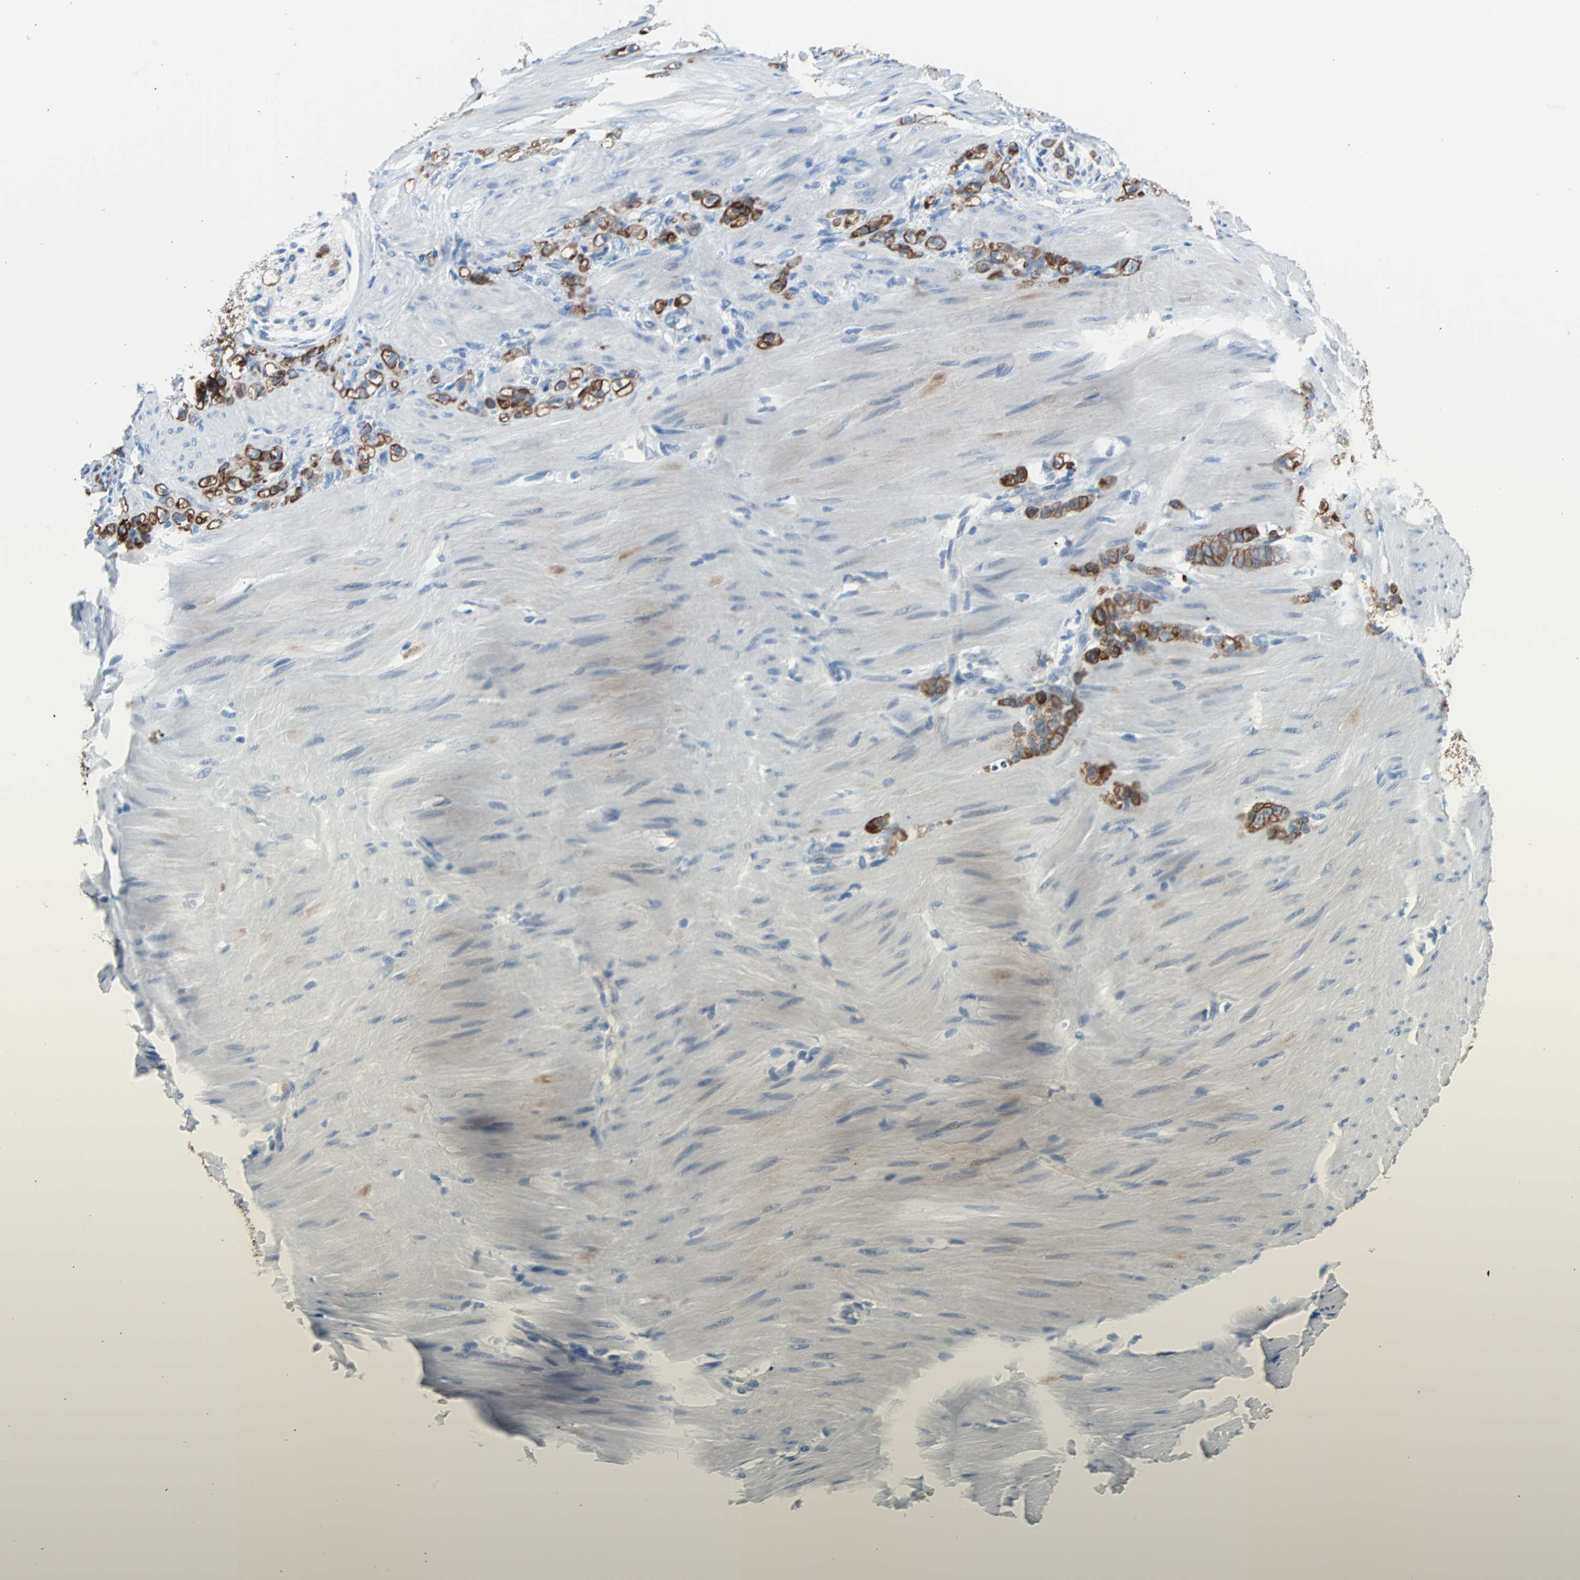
{"staining": {"intensity": "strong", "quantity": ">75%", "location": "cytoplasmic/membranous"}, "tissue": "stomach cancer", "cell_type": "Tumor cells", "image_type": "cancer", "snomed": [{"axis": "morphology", "description": "Adenocarcinoma, NOS"}, {"axis": "topography", "description": "Stomach"}], "caption": "An immunohistochemistry (IHC) photomicrograph of neoplastic tissue is shown. Protein staining in brown labels strong cytoplasmic/membranous positivity in stomach cancer (adenocarcinoma) within tumor cells.", "gene": "KRT7", "patient": {"sex": "male", "age": 82}}